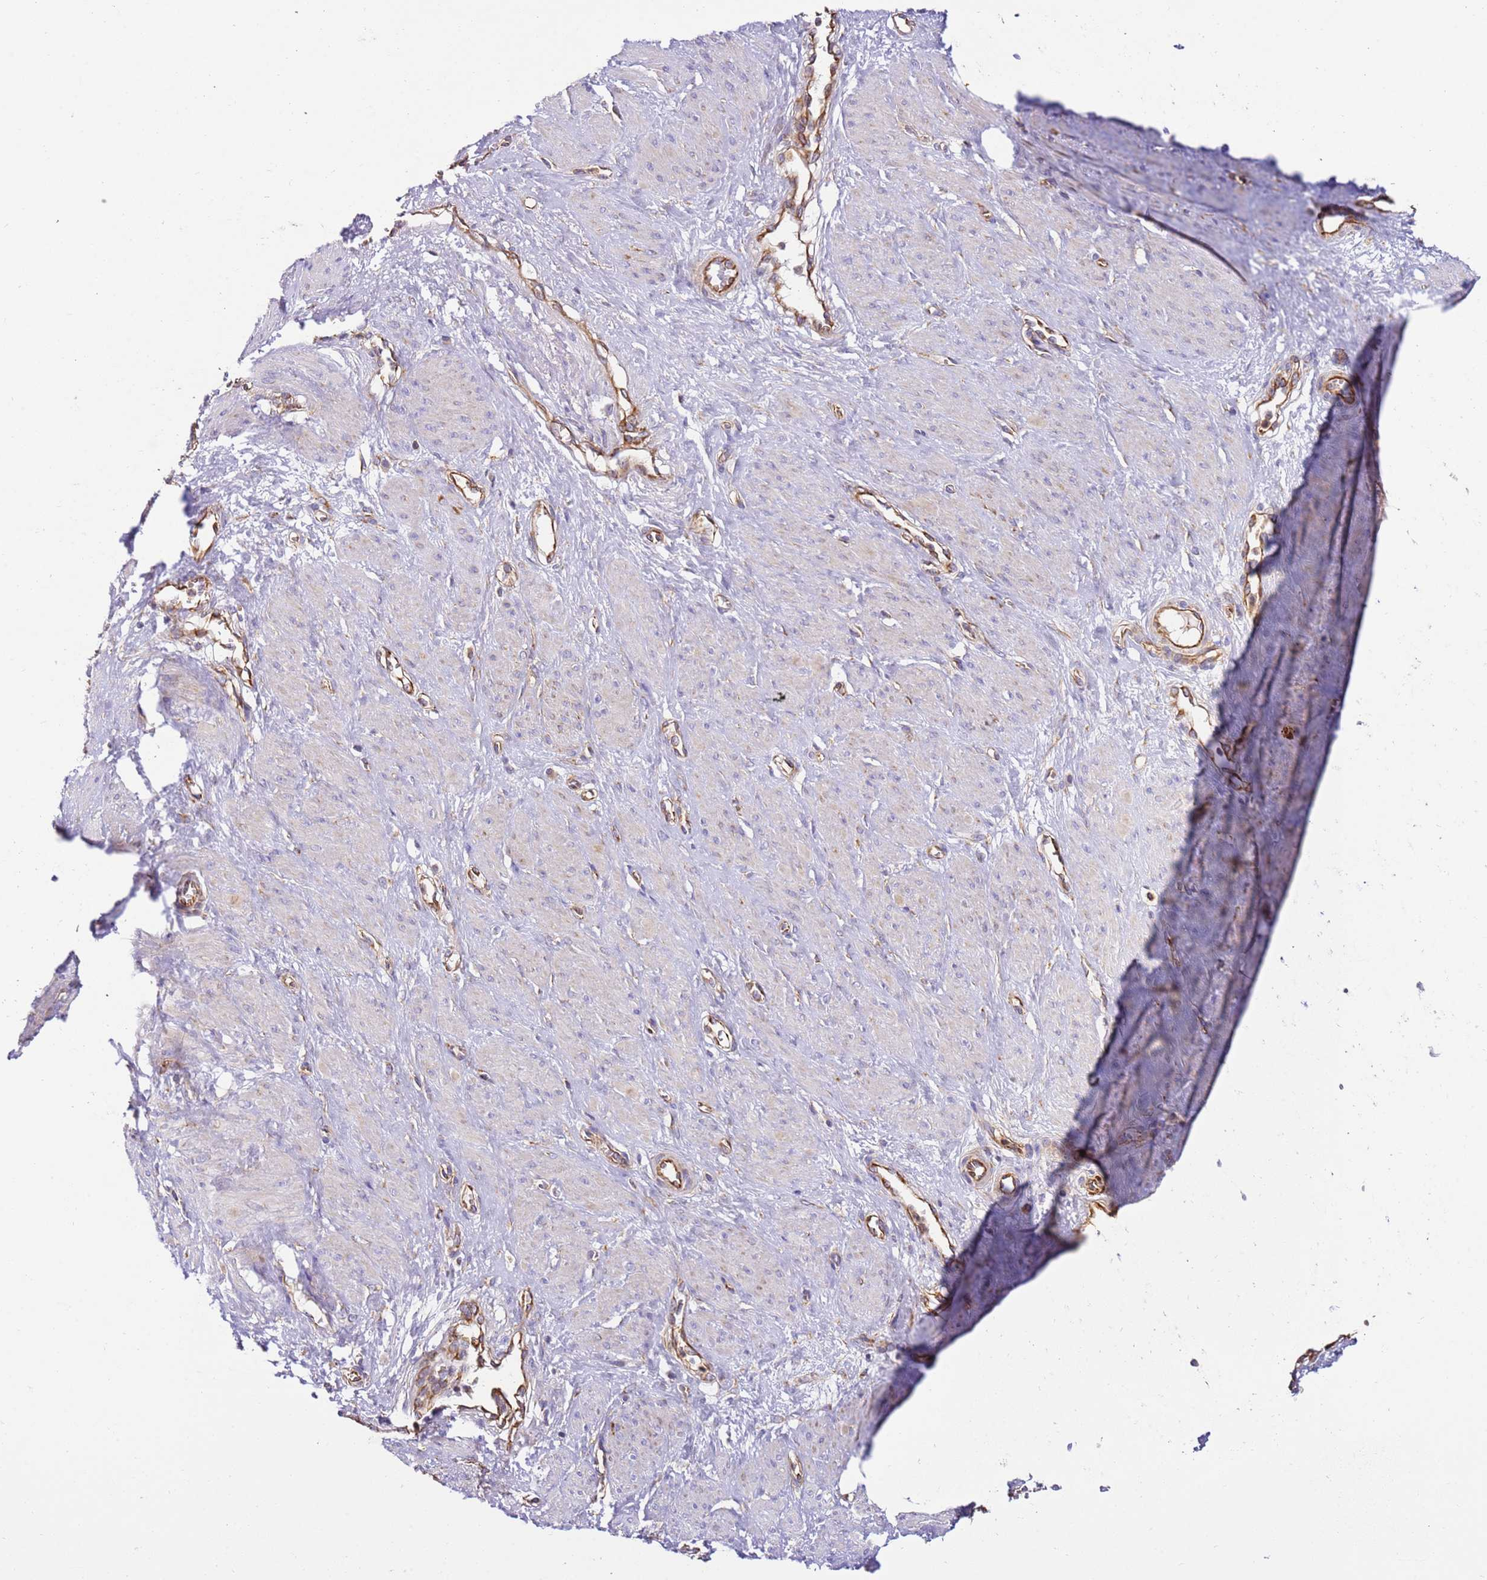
{"staining": {"intensity": "negative", "quantity": "none", "location": "none"}, "tissue": "smooth muscle", "cell_type": "Smooth muscle cells", "image_type": "normal", "snomed": [{"axis": "morphology", "description": "Normal tissue, NOS"}, {"axis": "topography", "description": "Smooth muscle"}, {"axis": "topography", "description": "Uterus"}], "caption": "Immunohistochemistry image of normal smooth muscle: human smooth muscle stained with DAB (3,3'-diaminobenzidine) demonstrates no significant protein staining in smooth muscle cells. (Stains: DAB immunohistochemistry (IHC) with hematoxylin counter stain, Microscopy: brightfield microscopy at high magnification).", "gene": "MRPL20", "patient": {"sex": "female", "age": 39}}